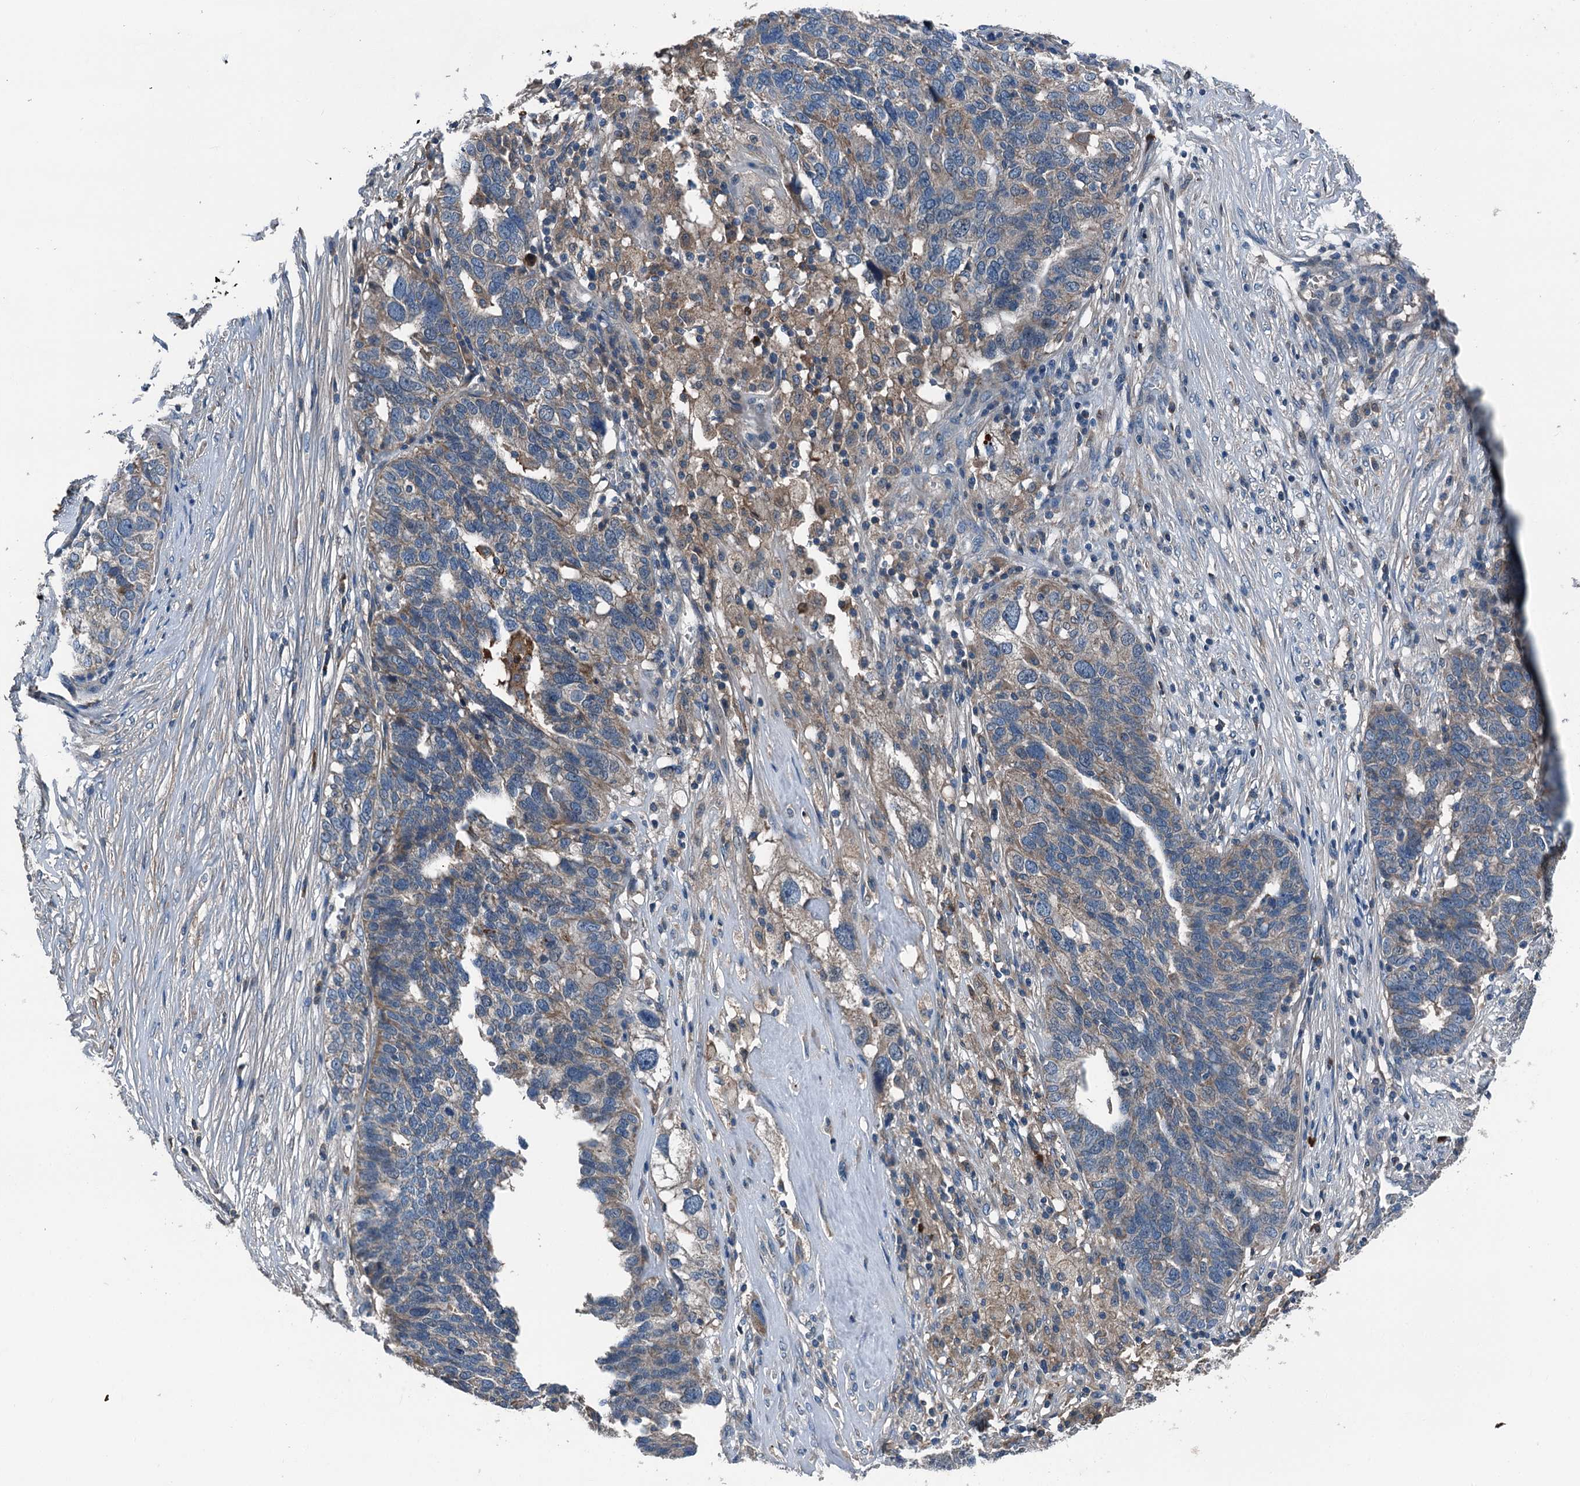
{"staining": {"intensity": "weak", "quantity": "25%-75%", "location": "cytoplasmic/membranous"}, "tissue": "ovarian cancer", "cell_type": "Tumor cells", "image_type": "cancer", "snomed": [{"axis": "morphology", "description": "Cystadenocarcinoma, serous, NOS"}, {"axis": "topography", "description": "Ovary"}], "caption": "A photomicrograph showing weak cytoplasmic/membranous expression in approximately 25%-75% of tumor cells in ovarian cancer (serous cystadenocarcinoma), as visualized by brown immunohistochemical staining.", "gene": "PDSS1", "patient": {"sex": "female", "age": 59}}